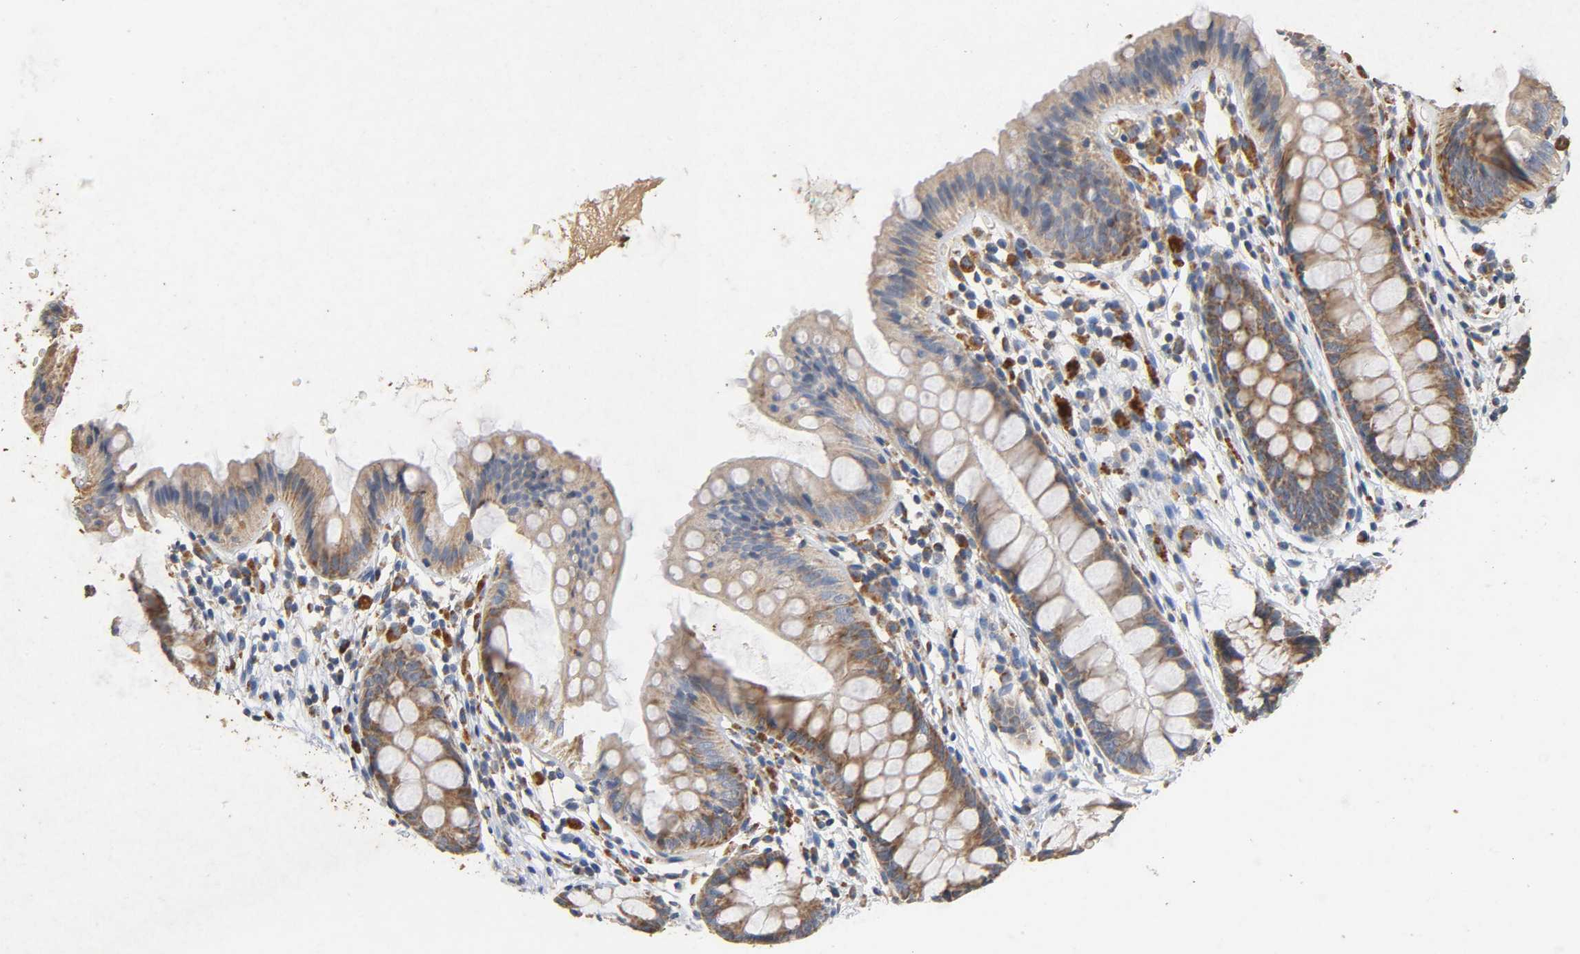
{"staining": {"intensity": "moderate", "quantity": ">75%", "location": "cytoplasmic/membranous"}, "tissue": "colon", "cell_type": "Endothelial cells", "image_type": "normal", "snomed": [{"axis": "morphology", "description": "Normal tissue, NOS"}, {"axis": "topography", "description": "Smooth muscle"}, {"axis": "topography", "description": "Colon"}], "caption": "Immunohistochemical staining of normal human colon shows medium levels of moderate cytoplasmic/membranous positivity in approximately >75% of endothelial cells.", "gene": "NDUFS3", "patient": {"sex": "male", "age": 67}}